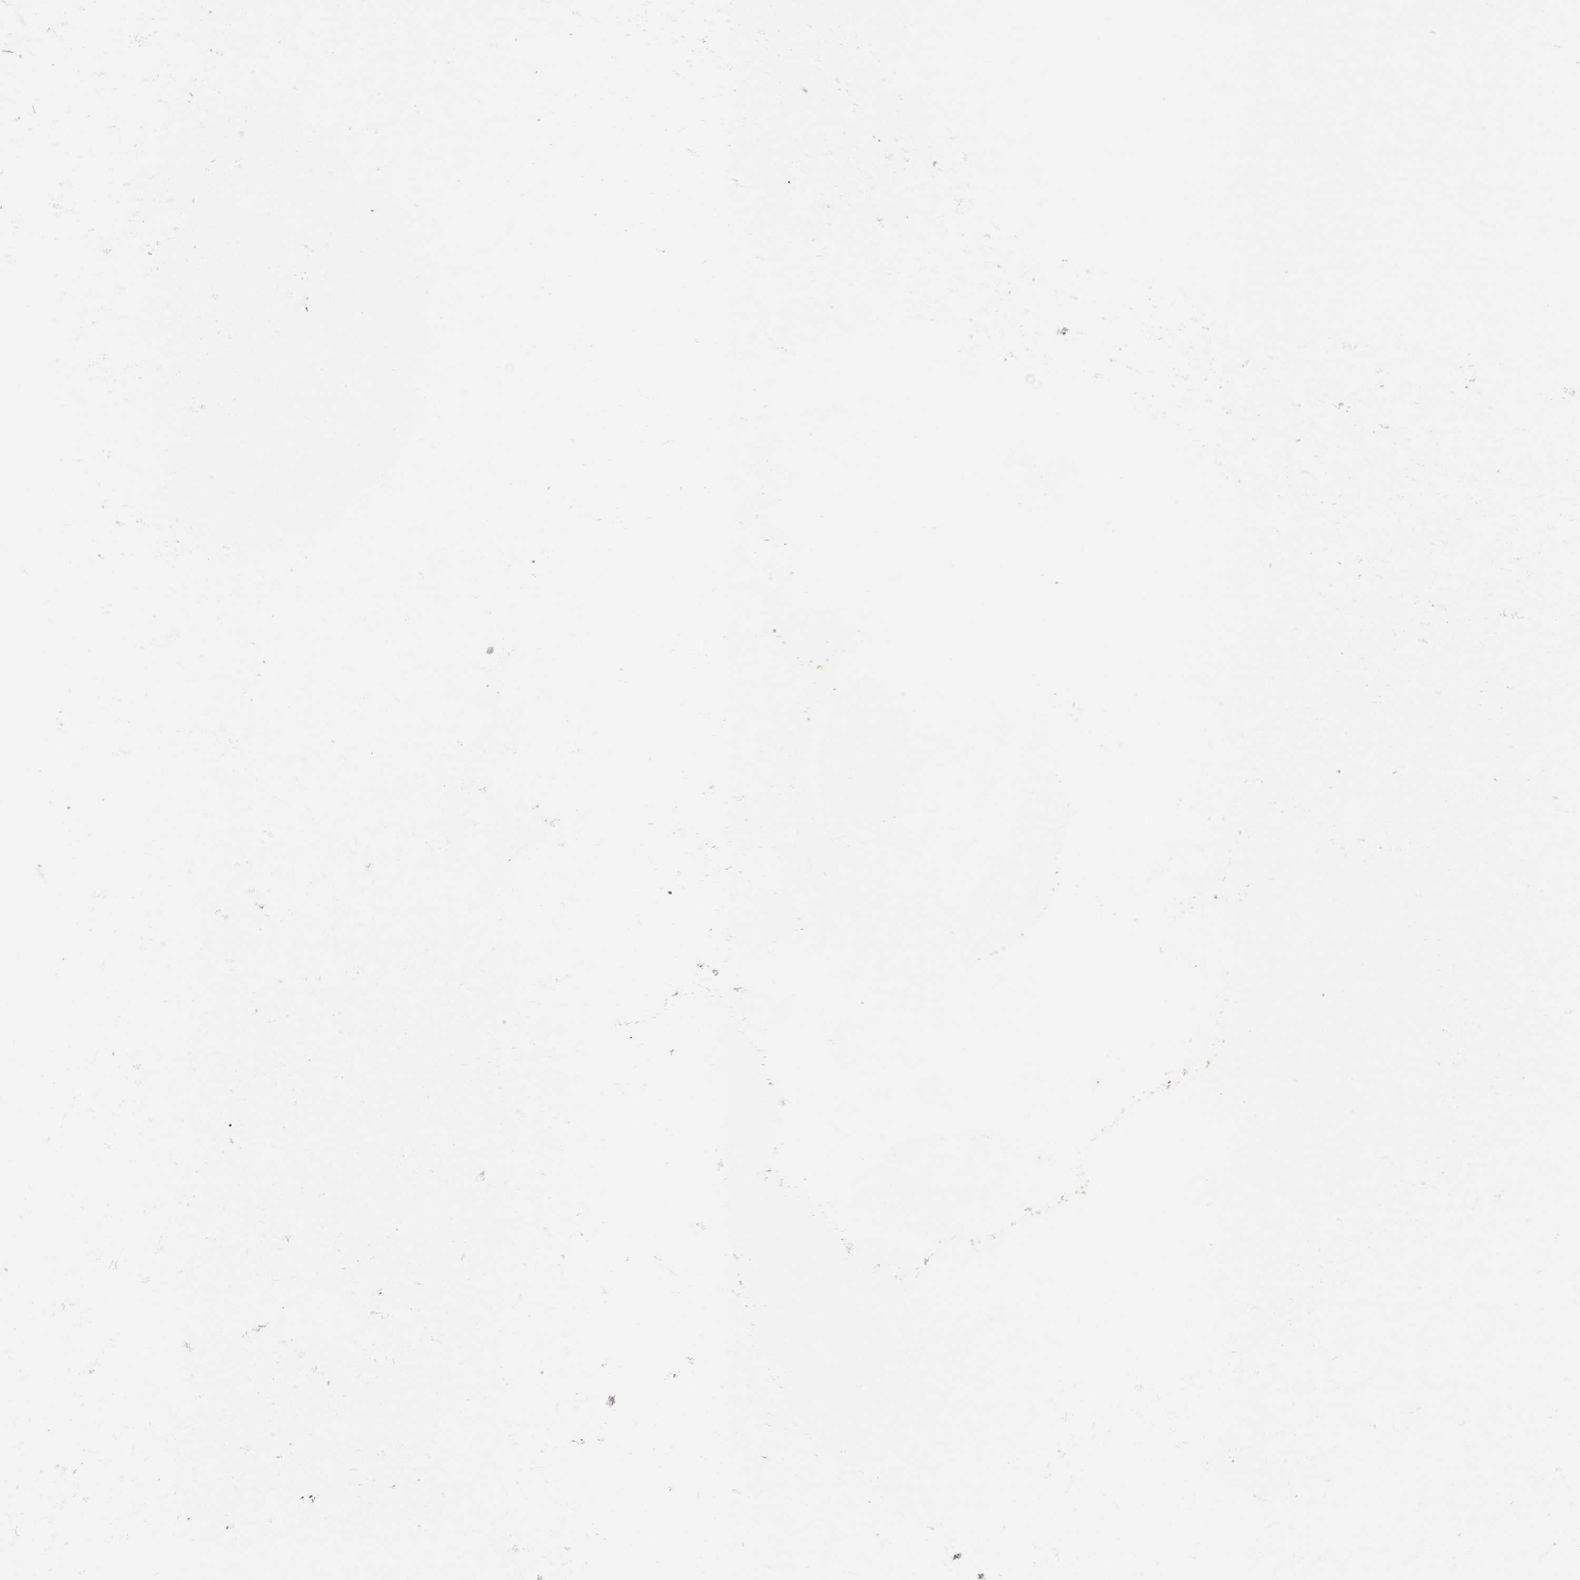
{"staining": {"intensity": "weak", "quantity": "<25%", "location": "cytoplasmic/membranous"}, "tissue": "stomach cancer", "cell_type": "Tumor cells", "image_type": "cancer", "snomed": [{"axis": "morphology", "description": "Adenocarcinoma, NOS"}, {"axis": "topography", "description": "Stomach, upper"}], "caption": "Human stomach cancer (adenocarcinoma) stained for a protein using immunohistochemistry shows no expression in tumor cells.", "gene": "CAD", "patient": {"sex": "male", "age": 69}}